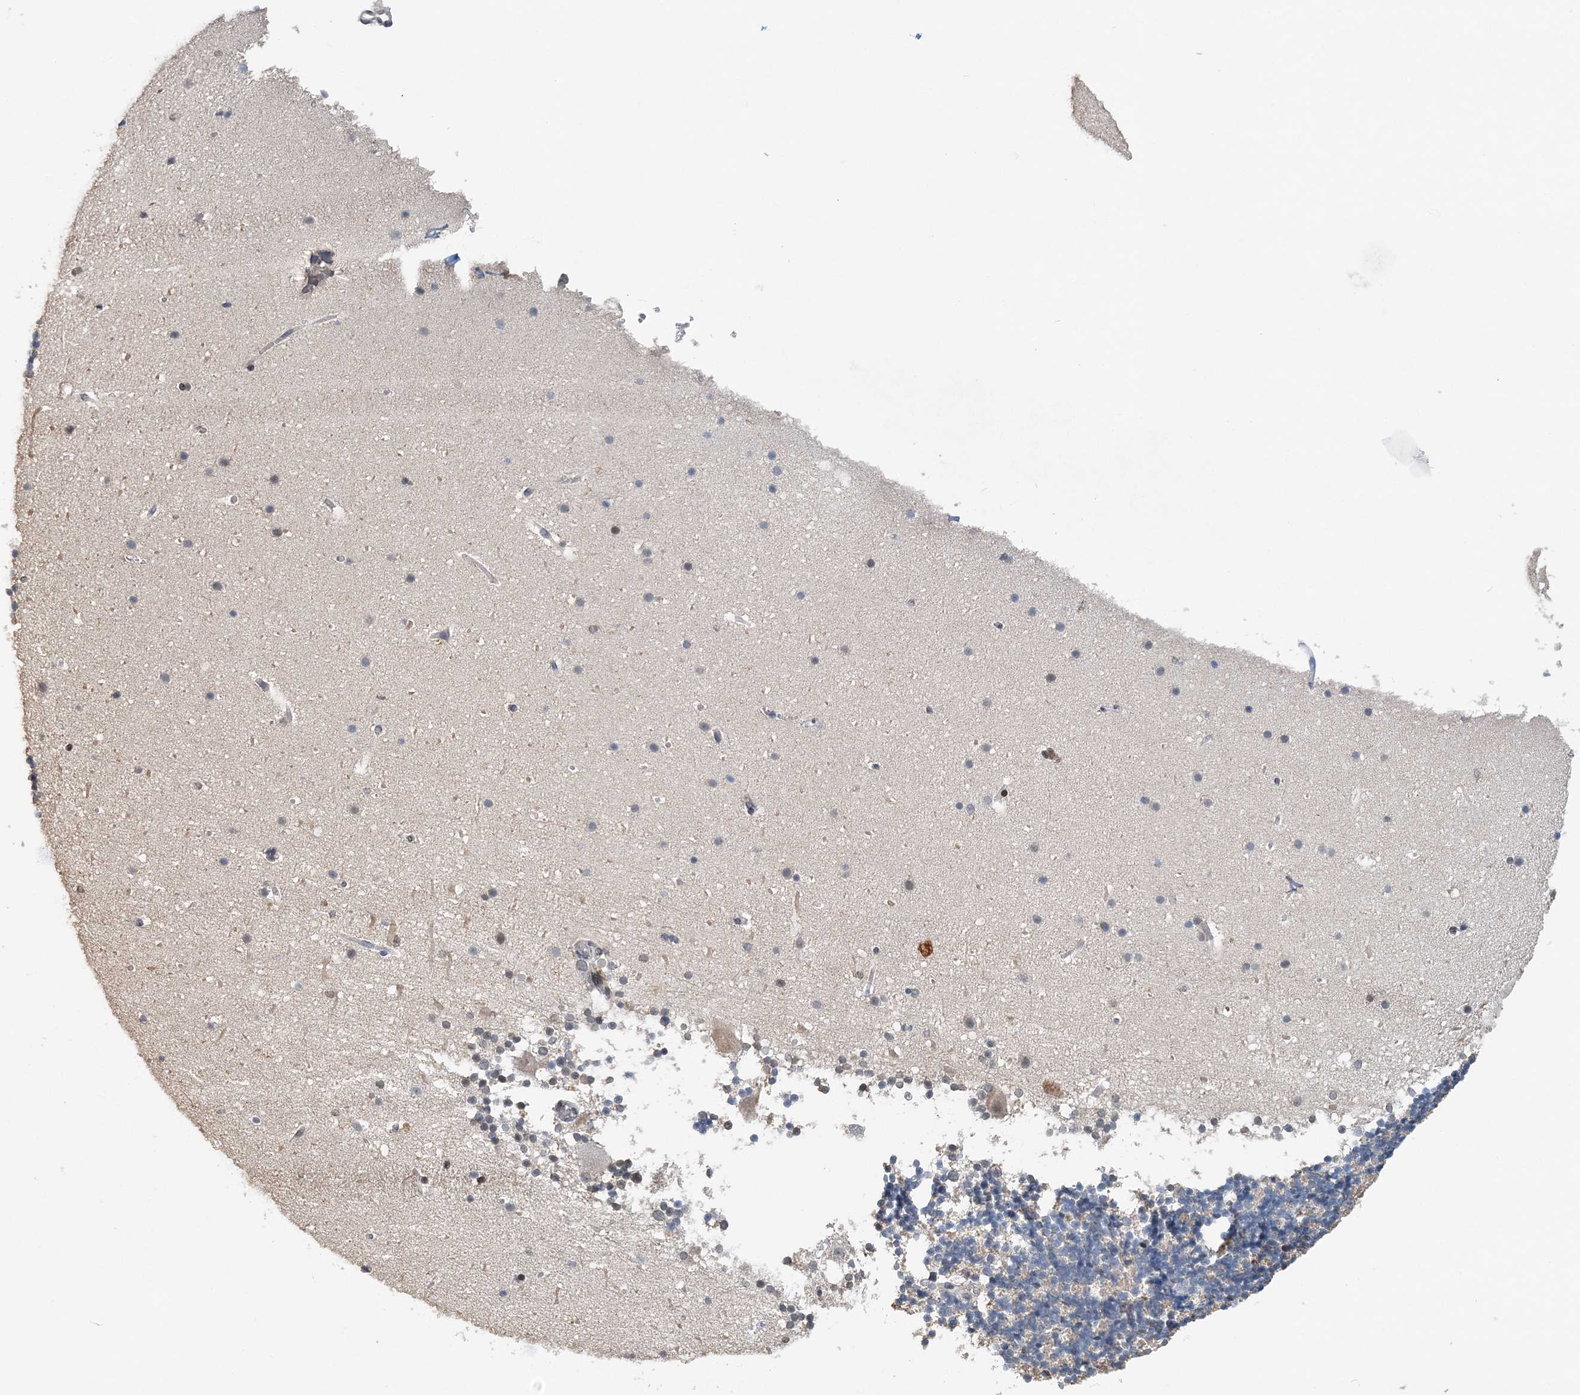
{"staining": {"intensity": "negative", "quantity": "none", "location": "none"}, "tissue": "cerebellum", "cell_type": "Cells in granular layer", "image_type": "normal", "snomed": [{"axis": "morphology", "description": "Normal tissue, NOS"}, {"axis": "topography", "description": "Cerebellum"}], "caption": "Benign cerebellum was stained to show a protein in brown. There is no significant staining in cells in granular layer.", "gene": "FAM110A", "patient": {"sex": "male", "age": 57}}